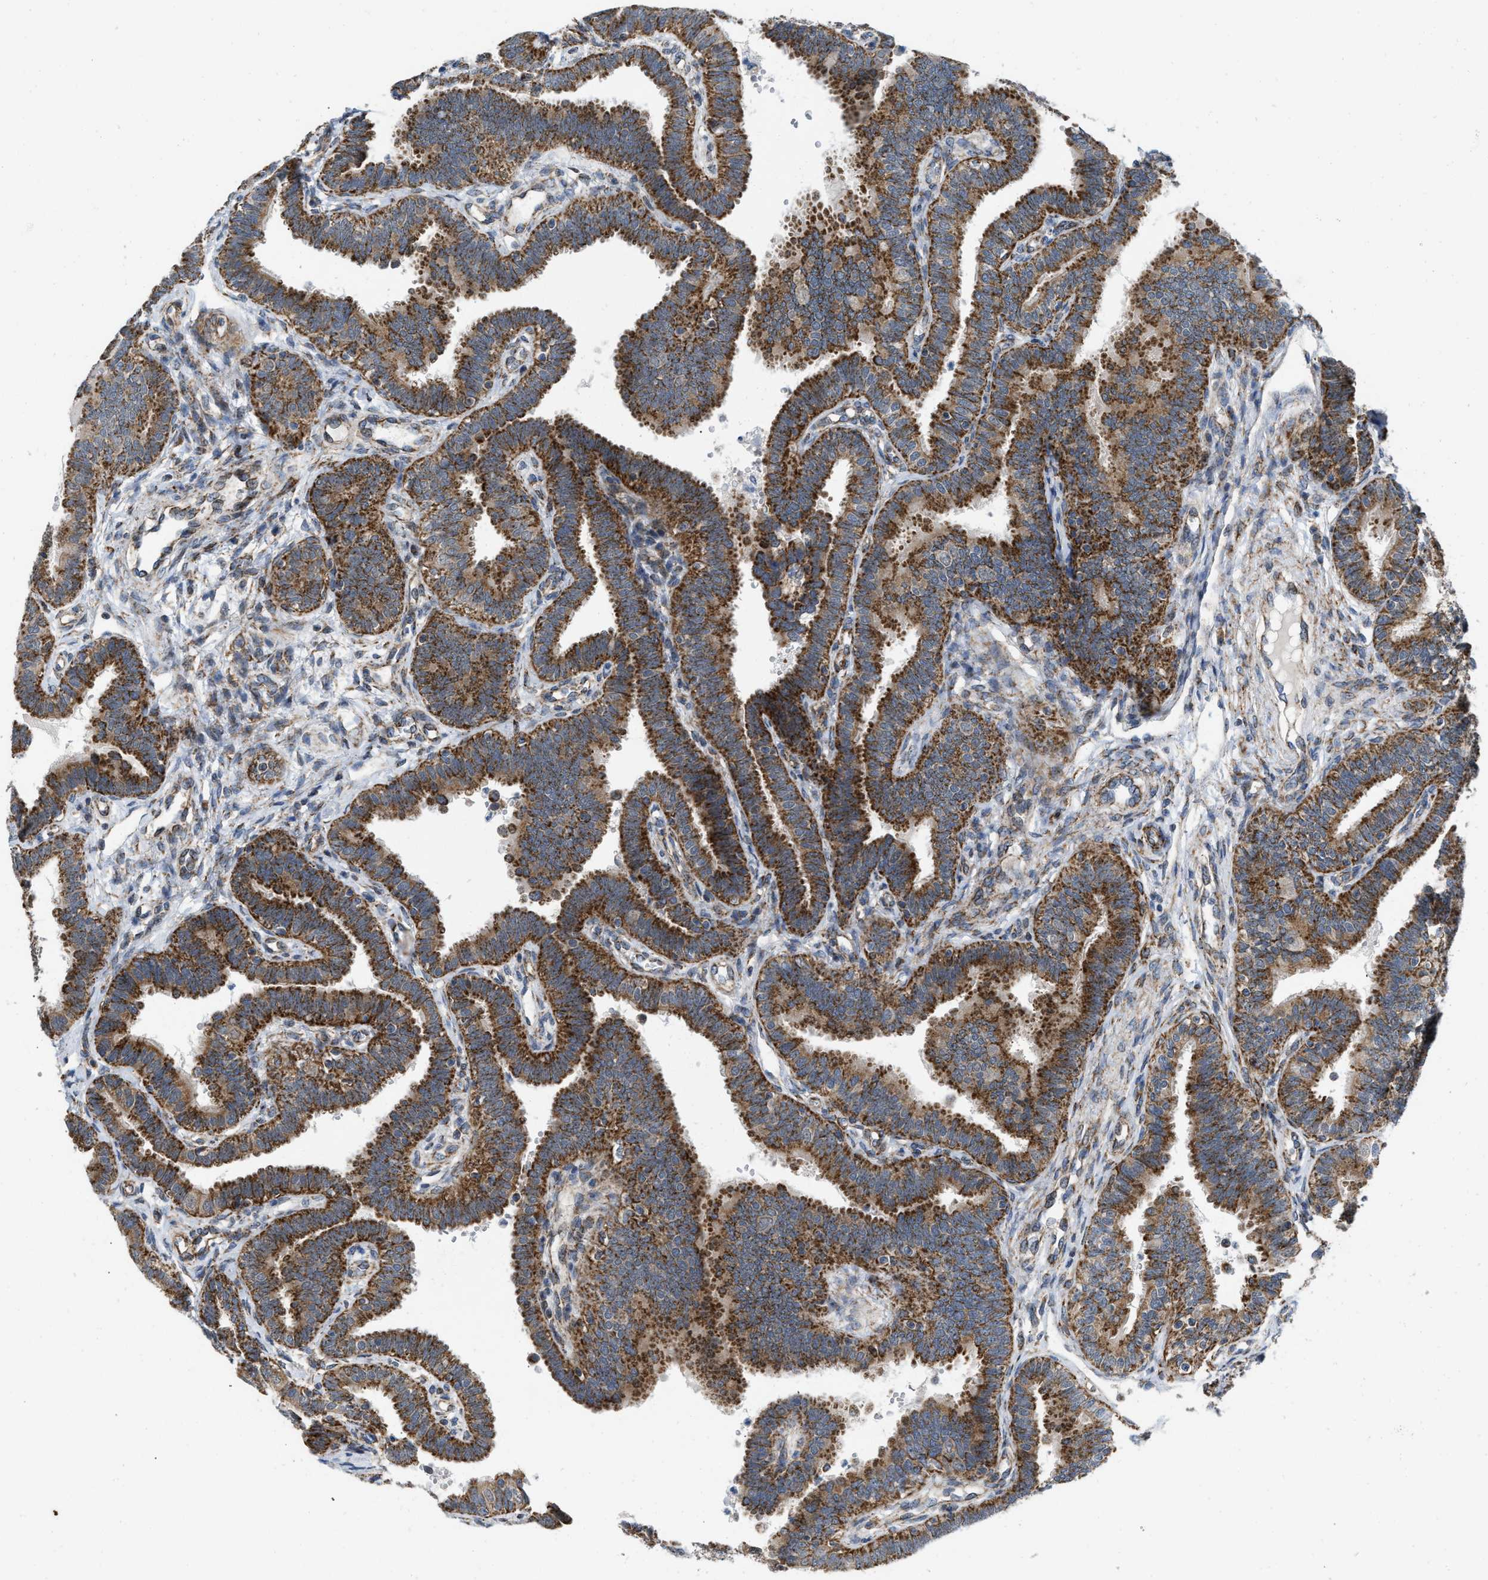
{"staining": {"intensity": "strong", "quantity": ">75%", "location": "cytoplasmic/membranous"}, "tissue": "fallopian tube", "cell_type": "Glandular cells", "image_type": "normal", "snomed": [{"axis": "morphology", "description": "Normal tissue, NOS"}, {"axis": "topography", "description": "Fallopian tube"}, {"axis": "topography", "description": "Placenta"}], "caption": "Immunohistochemical staining of benign fallopian tube demonstrates strong cytoplasmic/membranous protein staining in about >75% of glandular cells. The protein is shown in brown color, while the nuclei are stained blue.", "gene": "AKAP1", "patient": {"sex": "female", "age": 34}}